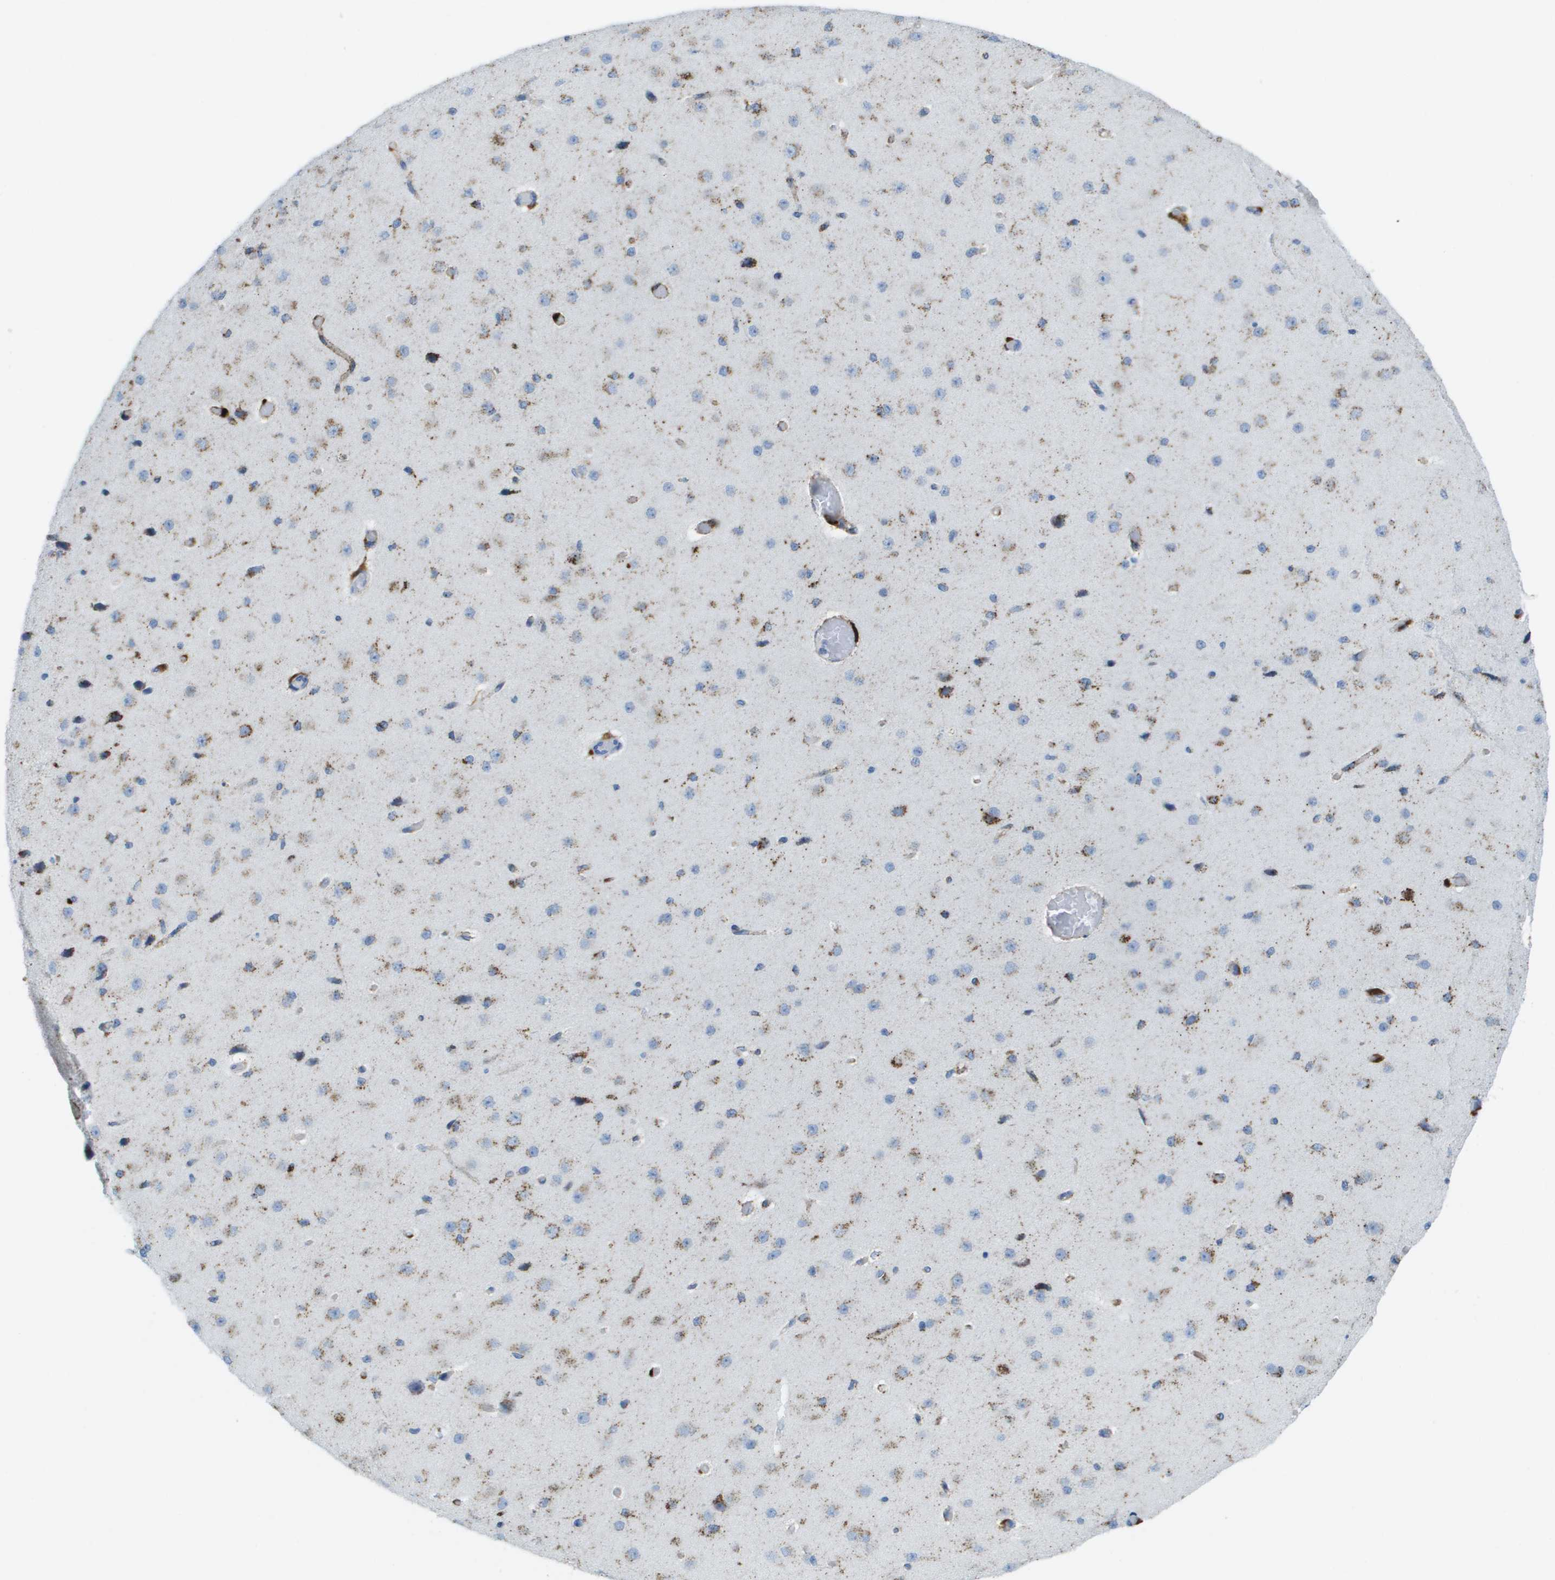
{"staining": {"intensity": "negative", "quantity": "none", "location": "none"}, "tissue": "cerebral cortex", "cell_type": "Endothelial cells", "image_type": "normal", "snomed": [{"axis": "morphology", "description": "Normal tissue, NOS"}, {"axis": "morphology", "description": "Developmental malformation"}, {"axis": "topography", "description": "Cerebral cortex"}], "caption": "Immunohistochemistry (IHC) image of unremarkable human cerebral cortex stained for a protein (brown), which displays no staining in endothelial cells.", "gene": "PRCP", "patient": {"sex": "female", "age": 30}}